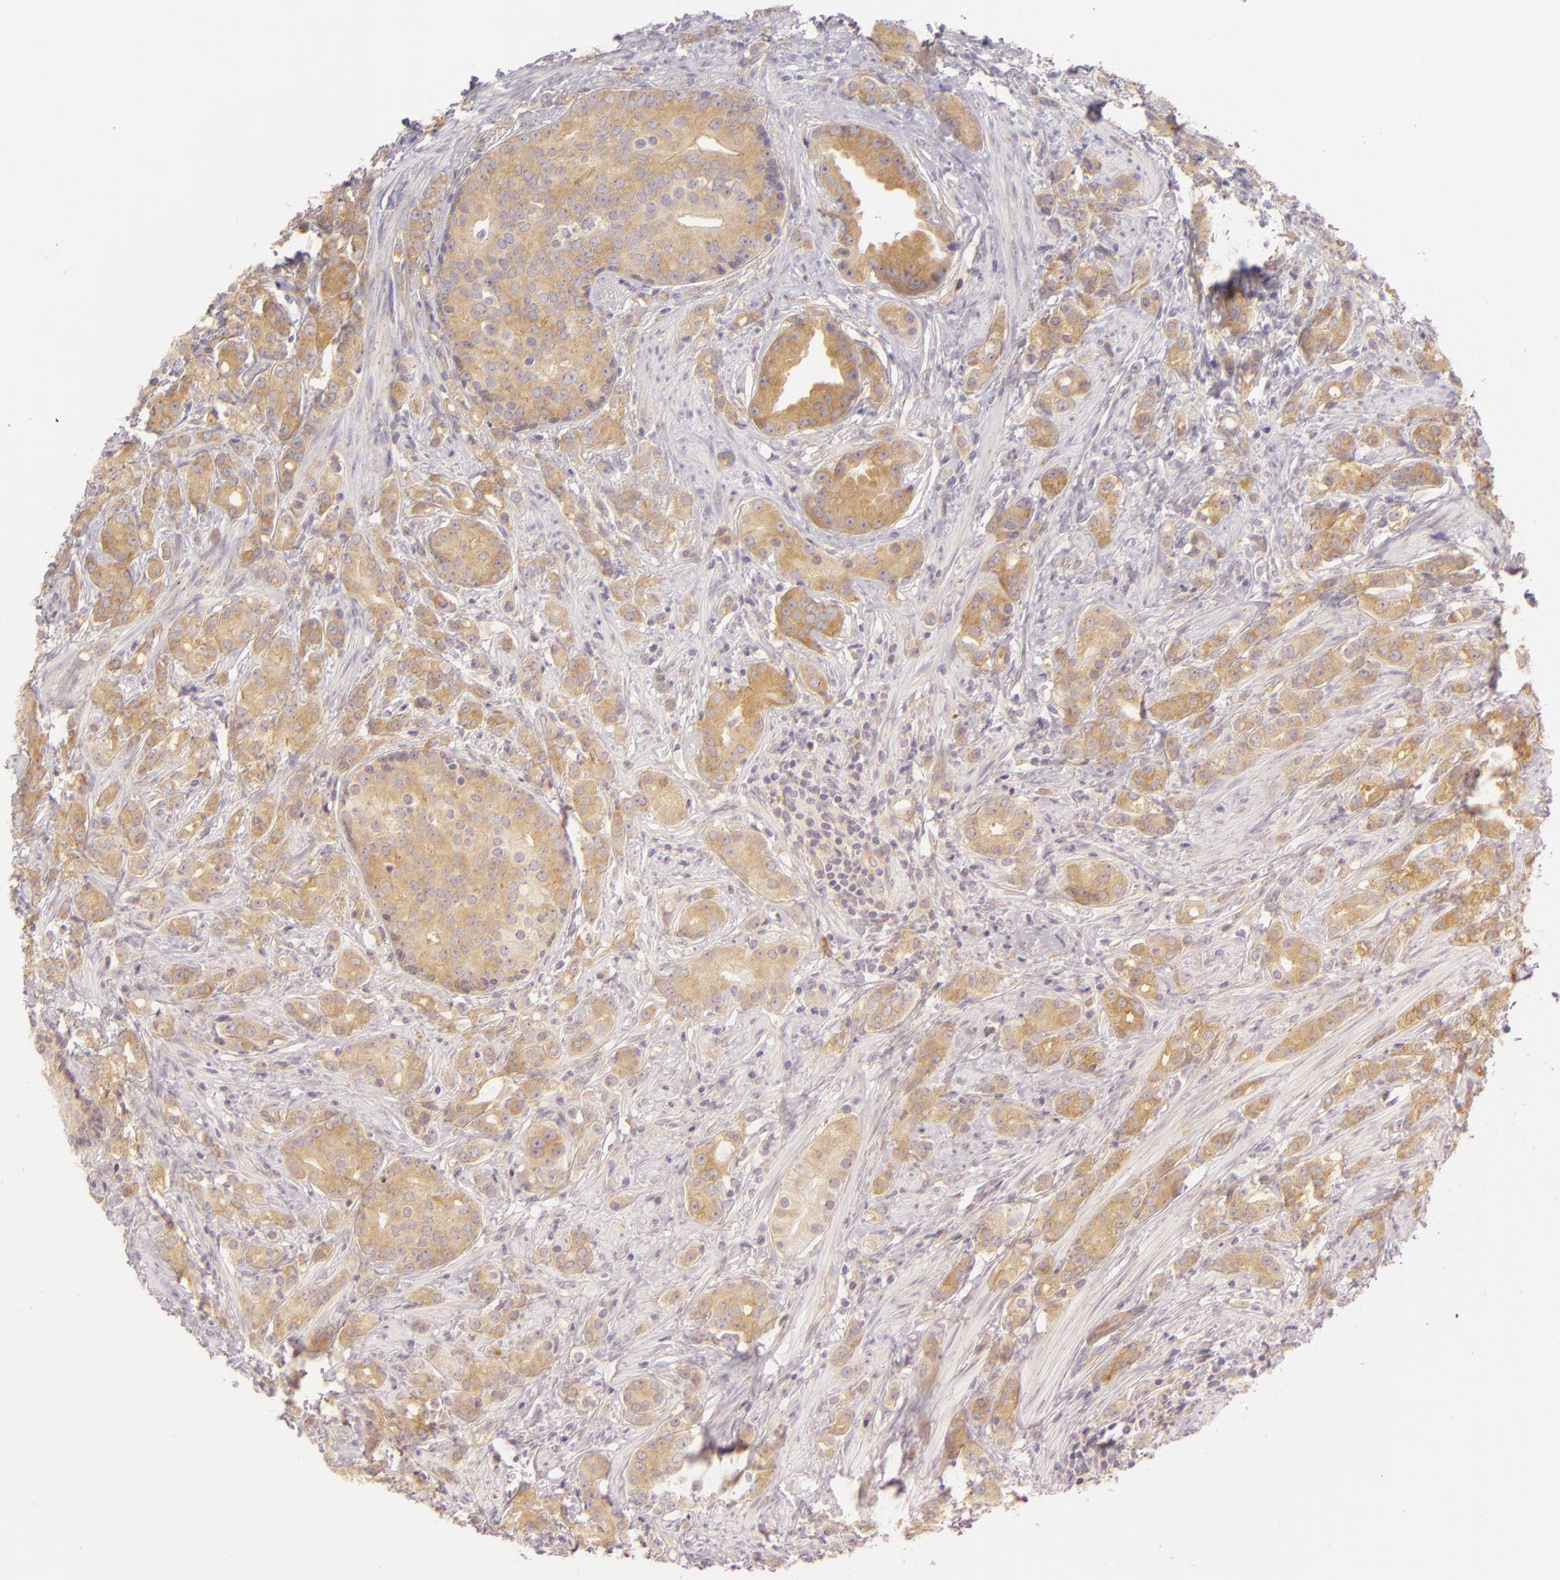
{"staining": {"intensity": "moderate", "quantity": ">75%", "location": "cytoplasmic/membranous"}, "tissue": "prostate cancer", "cell_type": "Tumor cells", "image_type": "cancer", "snomed": [{"axis": "morphology", "description": "Adenocarcinoma, Medium grade"}, {"axis": "topography", "description": "Prostate"}], "caption": "Human prostate medium-grade adenocarcinoma stained with a brown dye displays moderate cytoplasmic/membranous positive expression in approximately >75% of tumor cells.", "gene": "ZC3H7B", "patient": {"sex": "male", "age": 59}}